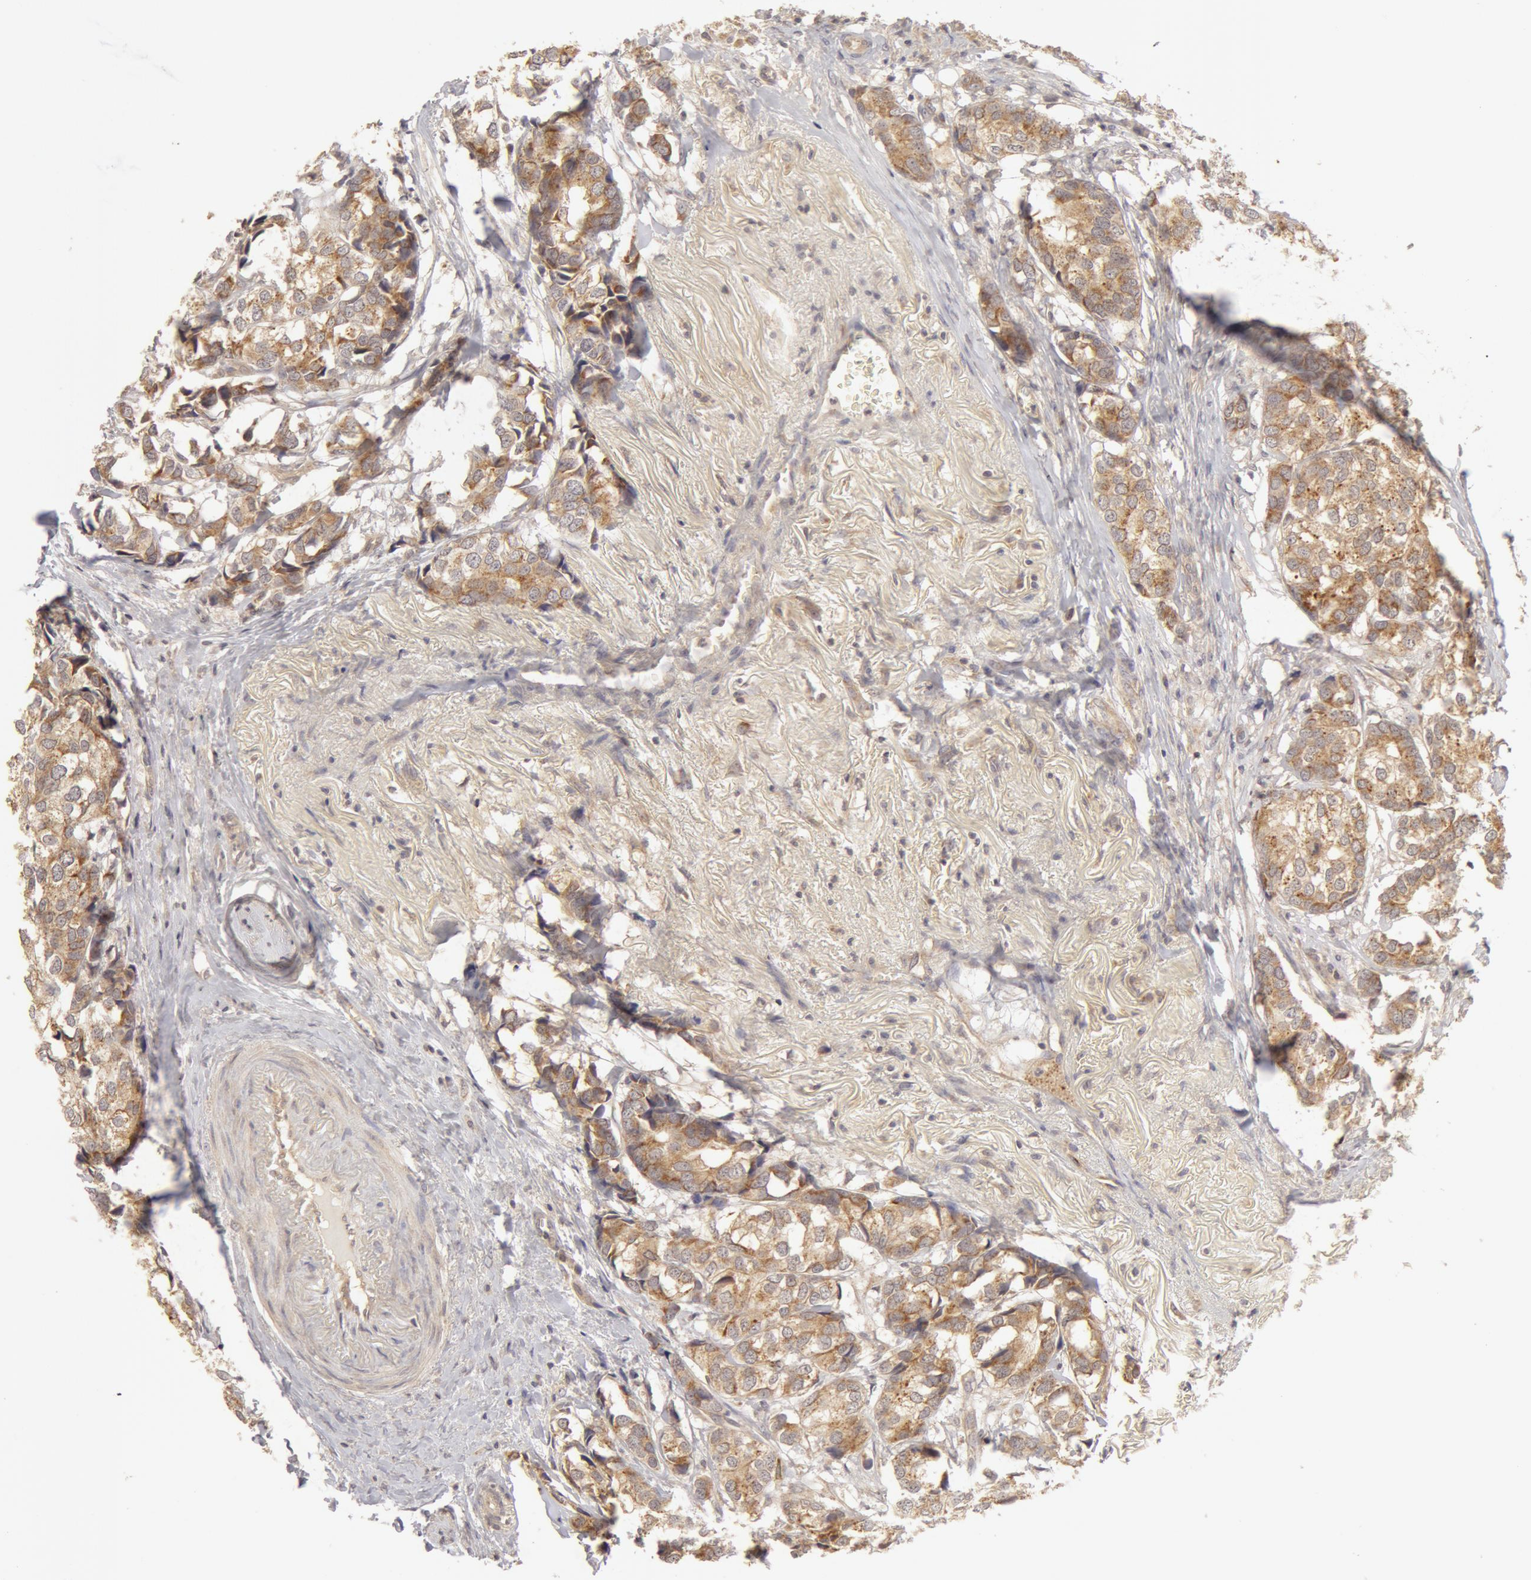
{"staining": {"intensity": "weak", "quantity": "25%-75%", "location": "cytoplasmic/membranous"}, "tissue": "breast cancer", "cell_type": "Tumor cells", "image_type": "cancer", "snomed": [{"axis": "morphology", "description": "Duct carcinoma"}, {"axis": "topography", "description": "Breast"}], "caption": "Breast invasive ductal carcinoma stained with a brown dye displays weak cytoplasmic/membranous positive staining in approximately 25%-75% of tumor cells.", "gene": "ADPRH", "patient": {"sex": "female", "age": 68}}